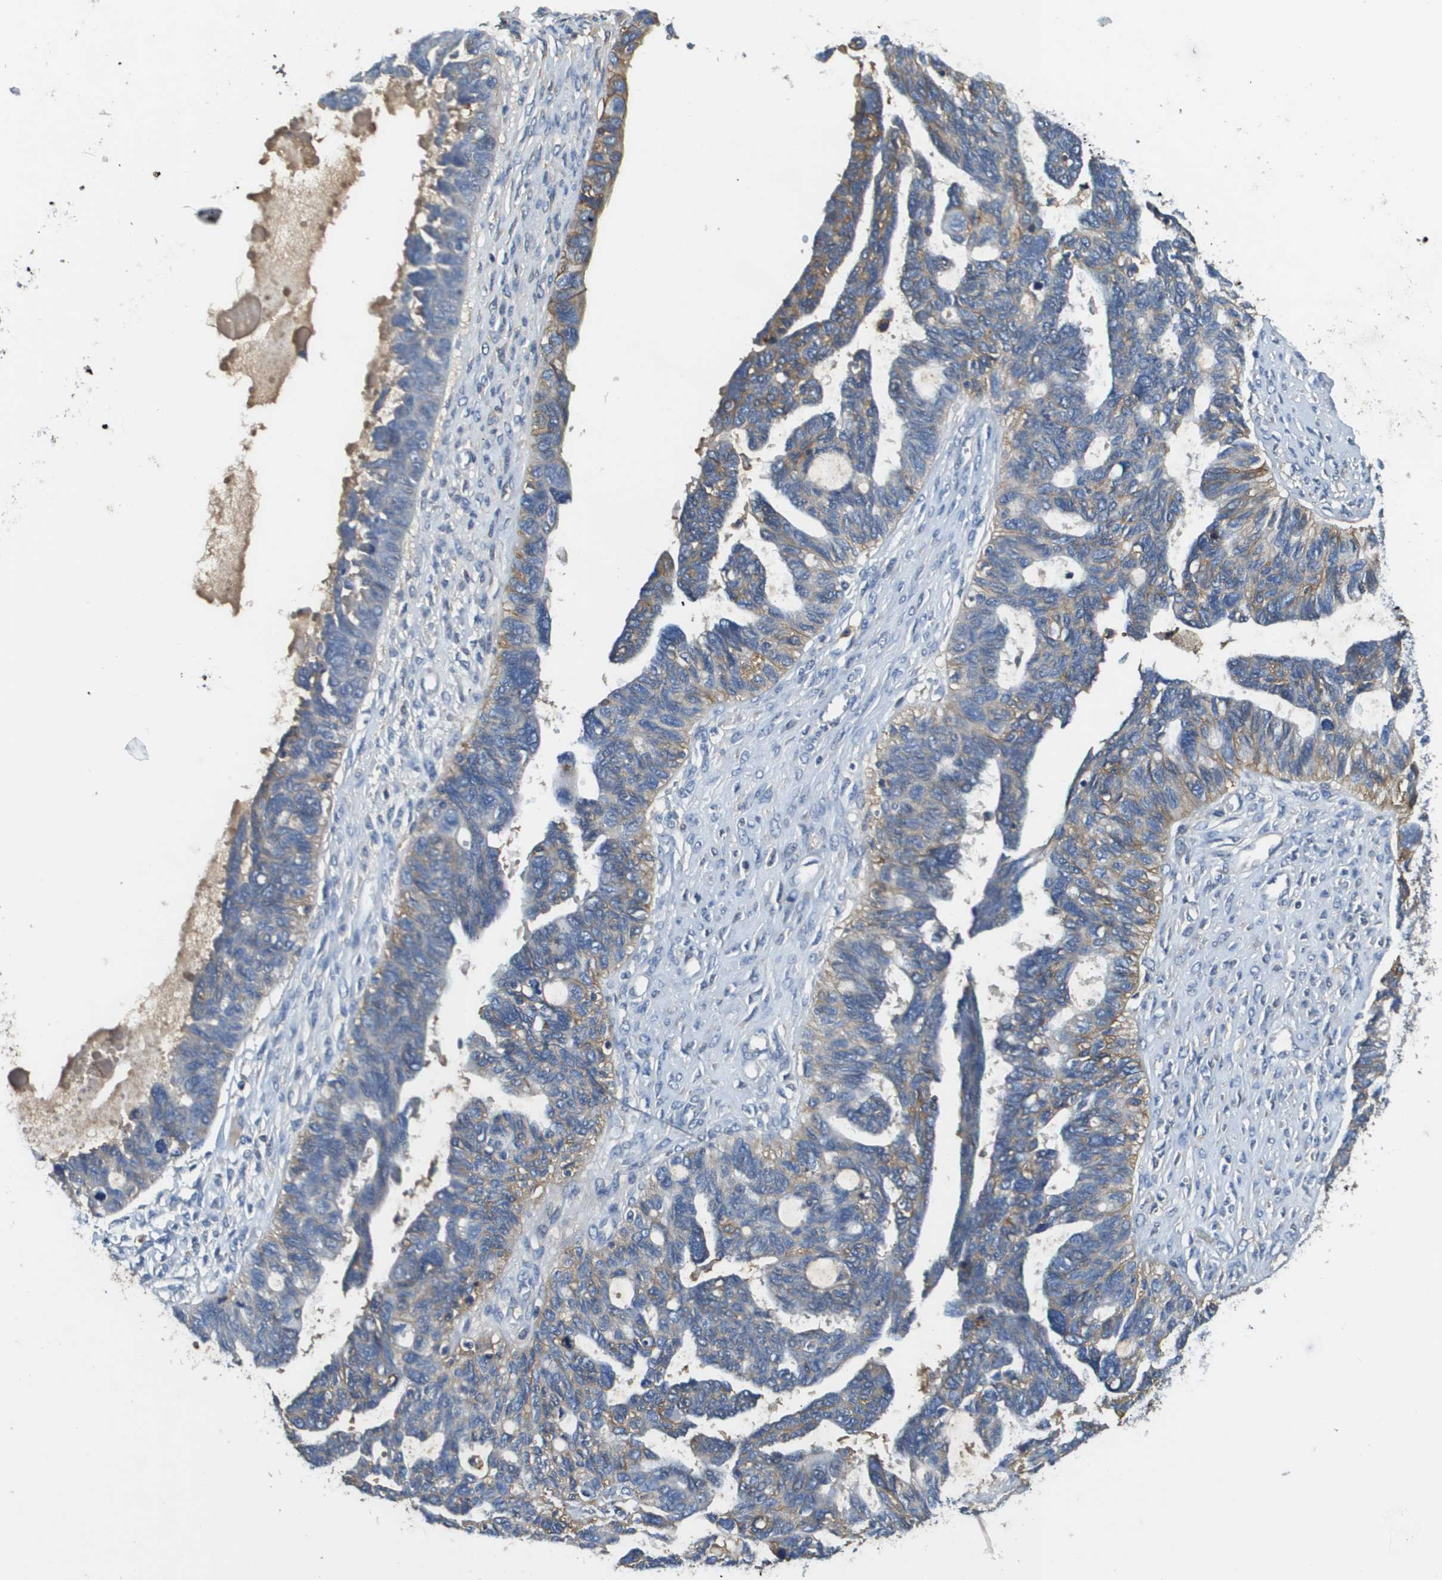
{"staining": {"intensity": "moderate", "quantity": ">75%", "location": "cytoplasmic/membranous"}, "tissue": "ovarian cancer", "cell_type": "Tumor cells", "image_type": "cancer", "snomed": [{"axis": "morphology", "description": "Cystadenocarcinoma, serous, NOS"}, {"axis": "topography", "description": "Ovary"}], "caption": "A histopathology image of ovarian cancer (serous cystadenocarcinoma) stained for a protein exhibits moderate cytoplasmic/membranous brown staining in tumor cells.", "gene": "SLC16A3", "patient": {"sex": "female", "age": 79}}